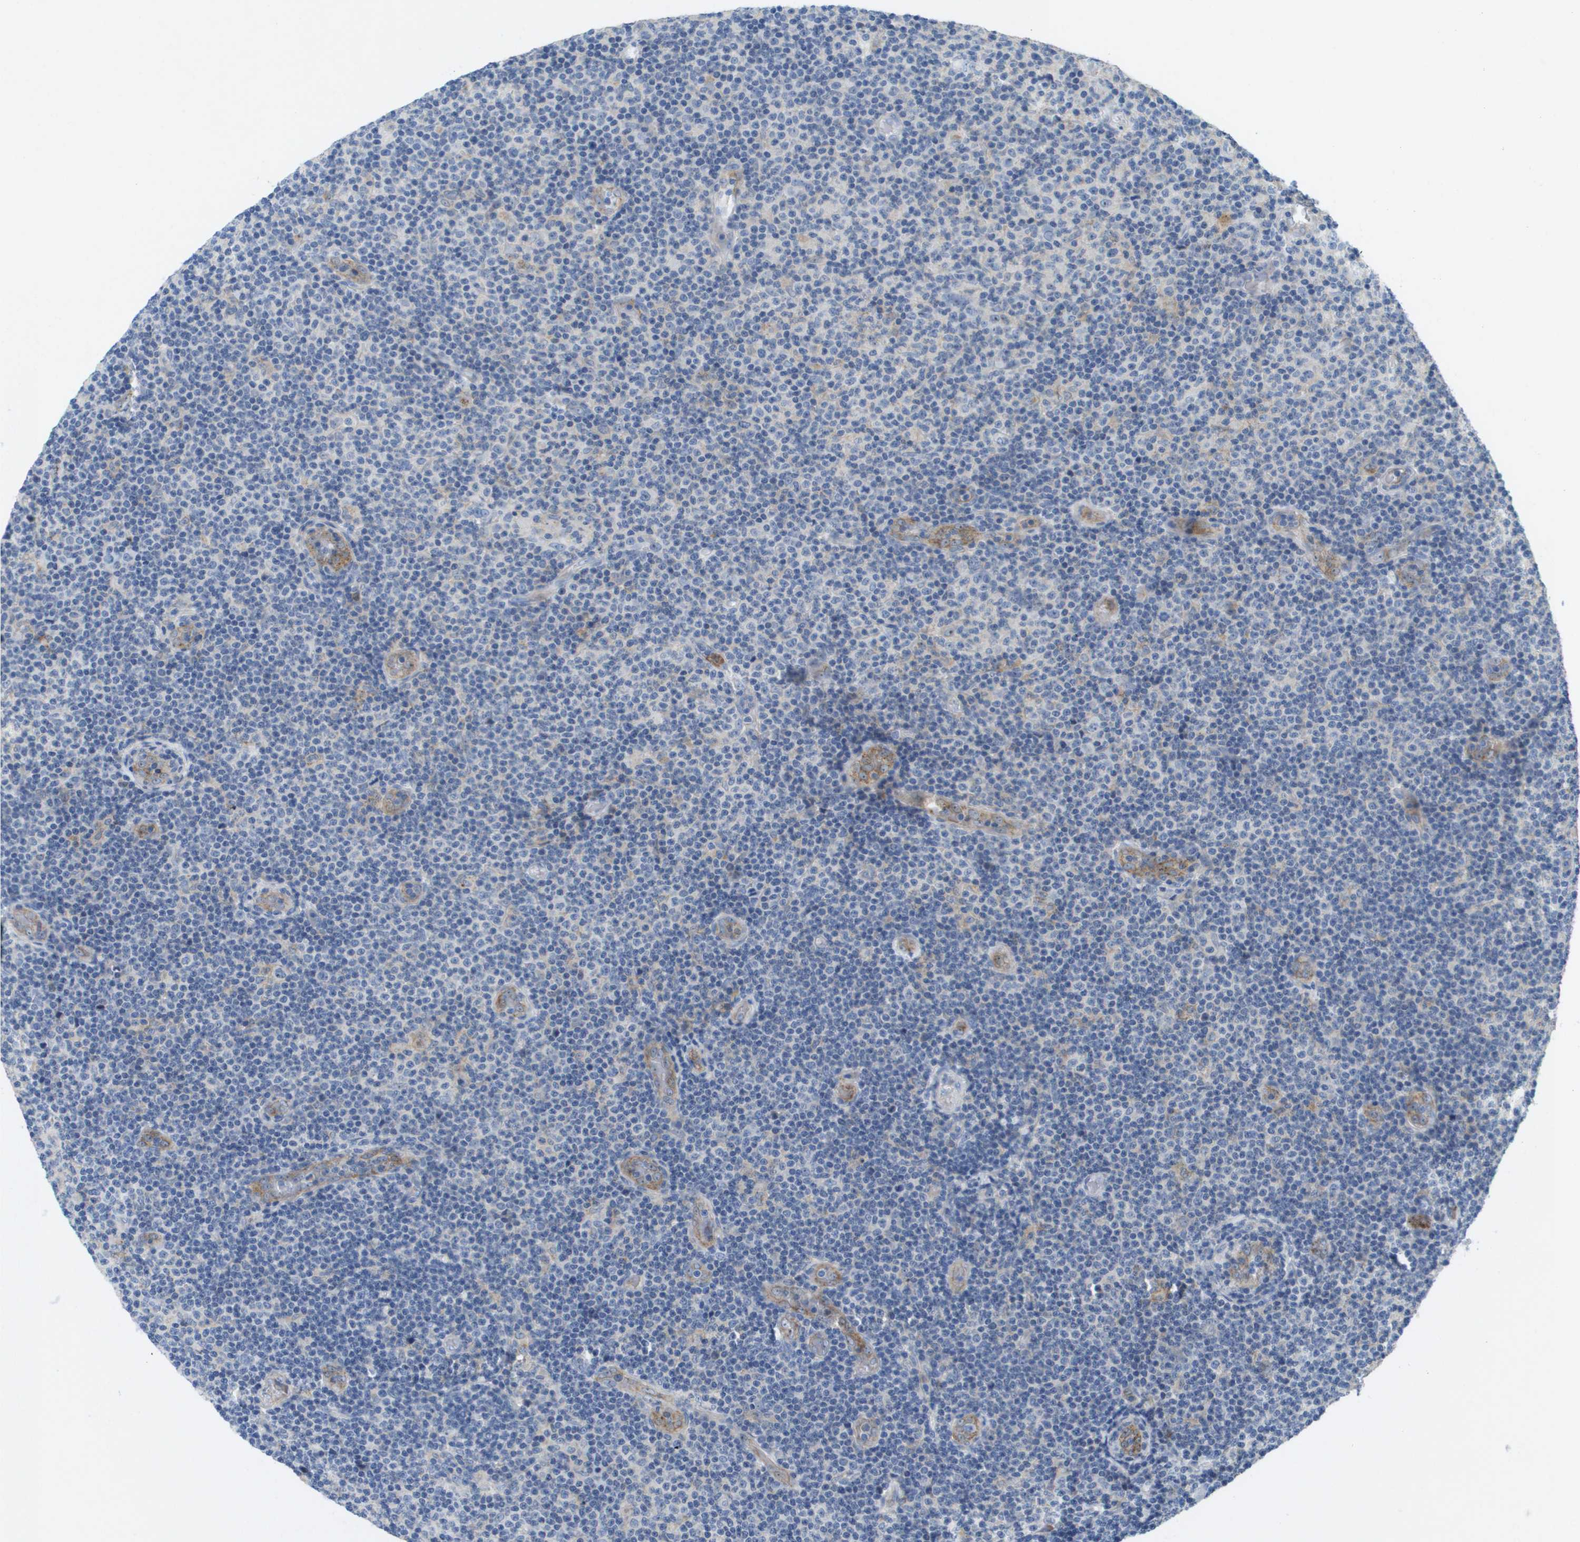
{"staining": {"intensity": "negative", "quantity": "none", "location": "none"}, "tissue": "lymphoma", "cell_type": "Tumor cells", "image_type": "cancer", "snomed": [{"axis": "morphology", "description": "Malignant lymphoma, non-Hodgkin's type, Low grade"}, {"axis": "topography", "description": "Lymph node"}], "caption": "DAB immunohistochemical staining of human lymphoma shows no significant positivity in tumor cells. (IHC, brightfield microscopy, high magnification).", "gene": "LIPG", "patient": {"sex": "male", "age": 83}}